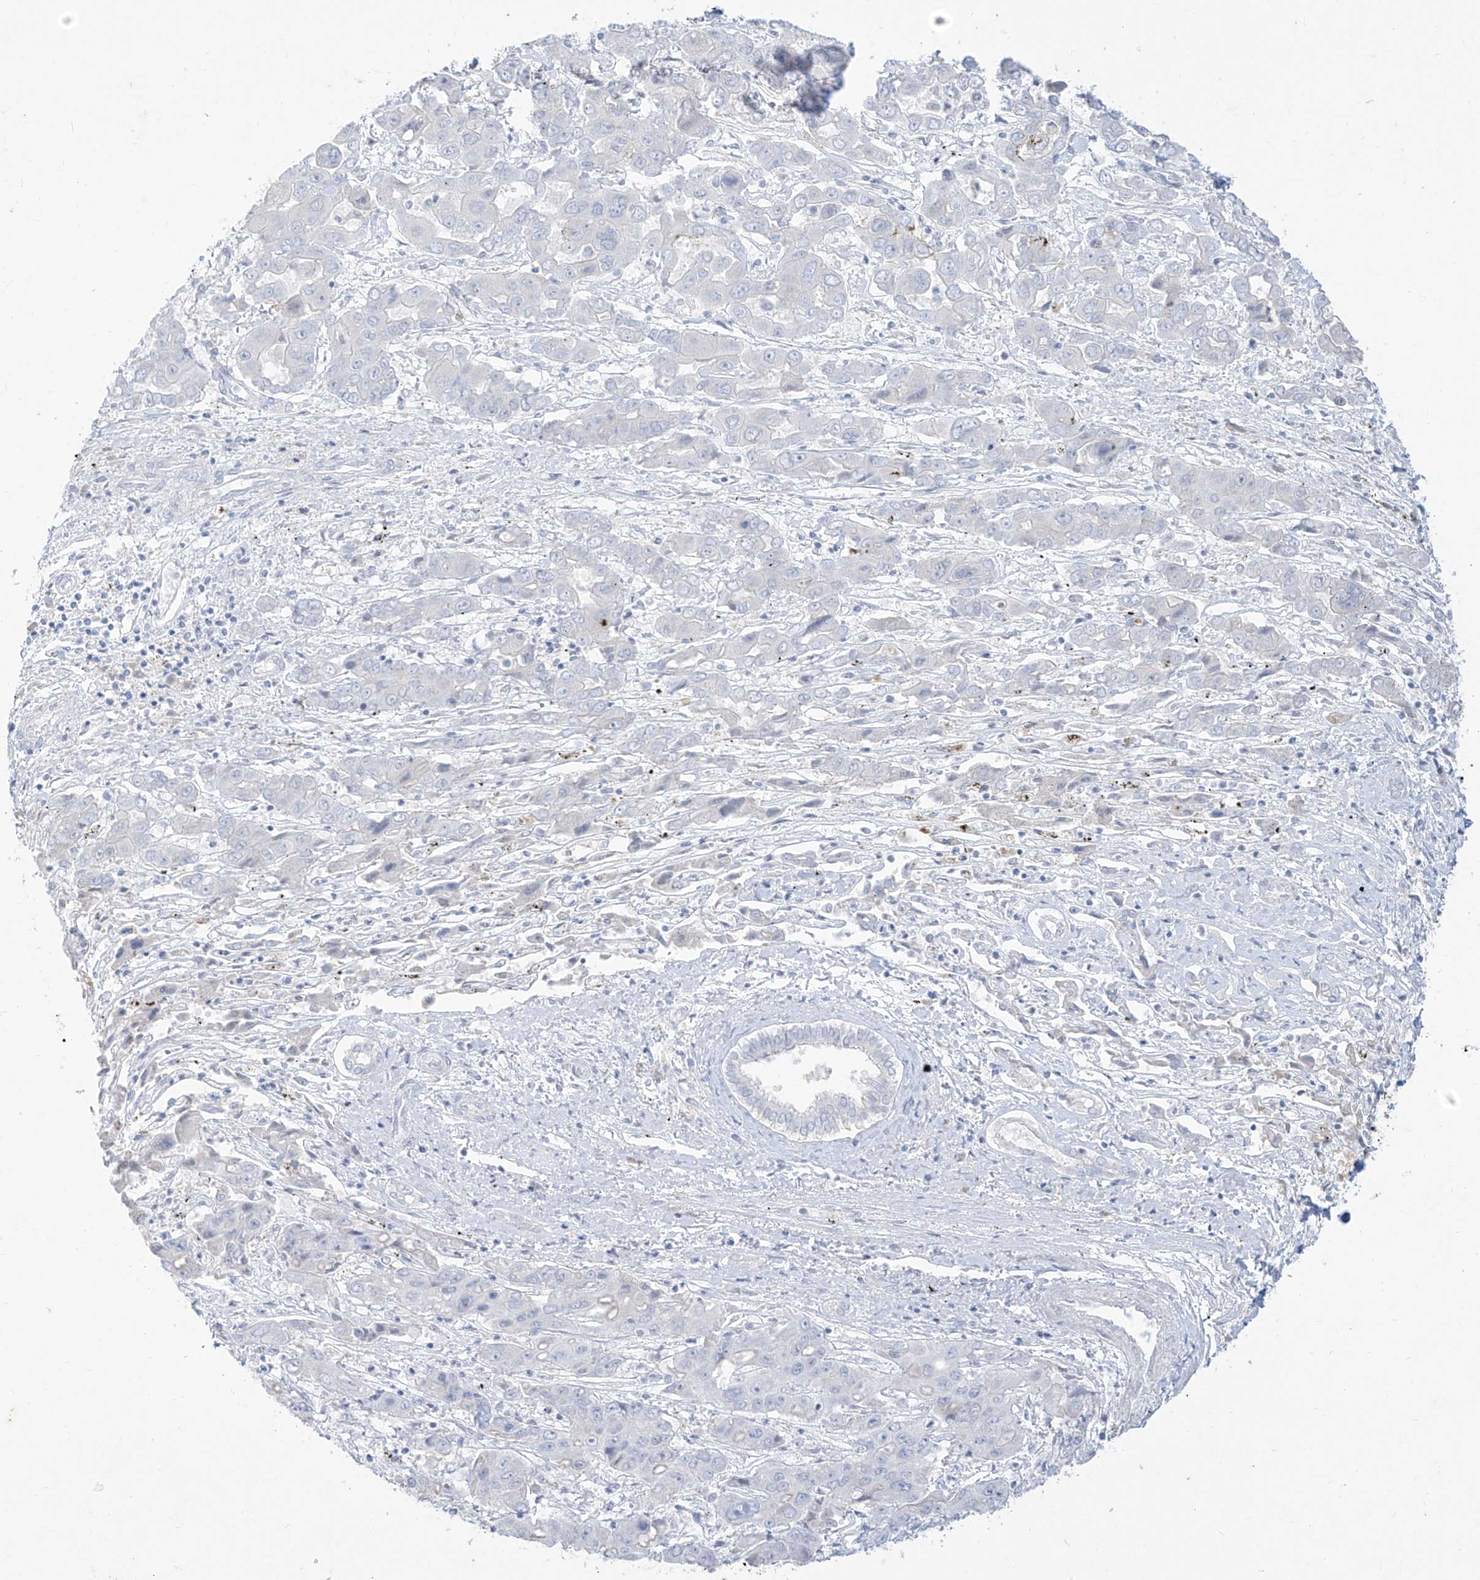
{"staining": {"intensity": "negative", "quantity": "none", "location": "none"}, "tissue": "liver cancer", "cell_type": "Tumor cells", "image_type": "cancer", "snomed": [{"axis": "morphology", "description": "Cholangiocarcinoma"}, {"axis": "topography", "description": "Liver"}], "caption": "This is a micrograph of immunohistochemistry (IHC) staining of liver cholangiocarcinoma, which shows no staining in tumor cells. The staining was performed using DAB to visualize the protein expression in brown, while the nuclei were stained in blue with hematoxylin (Magnification: 20x).", "gene": "TGM4", "patient": {"sex": "male", "age": 67}}